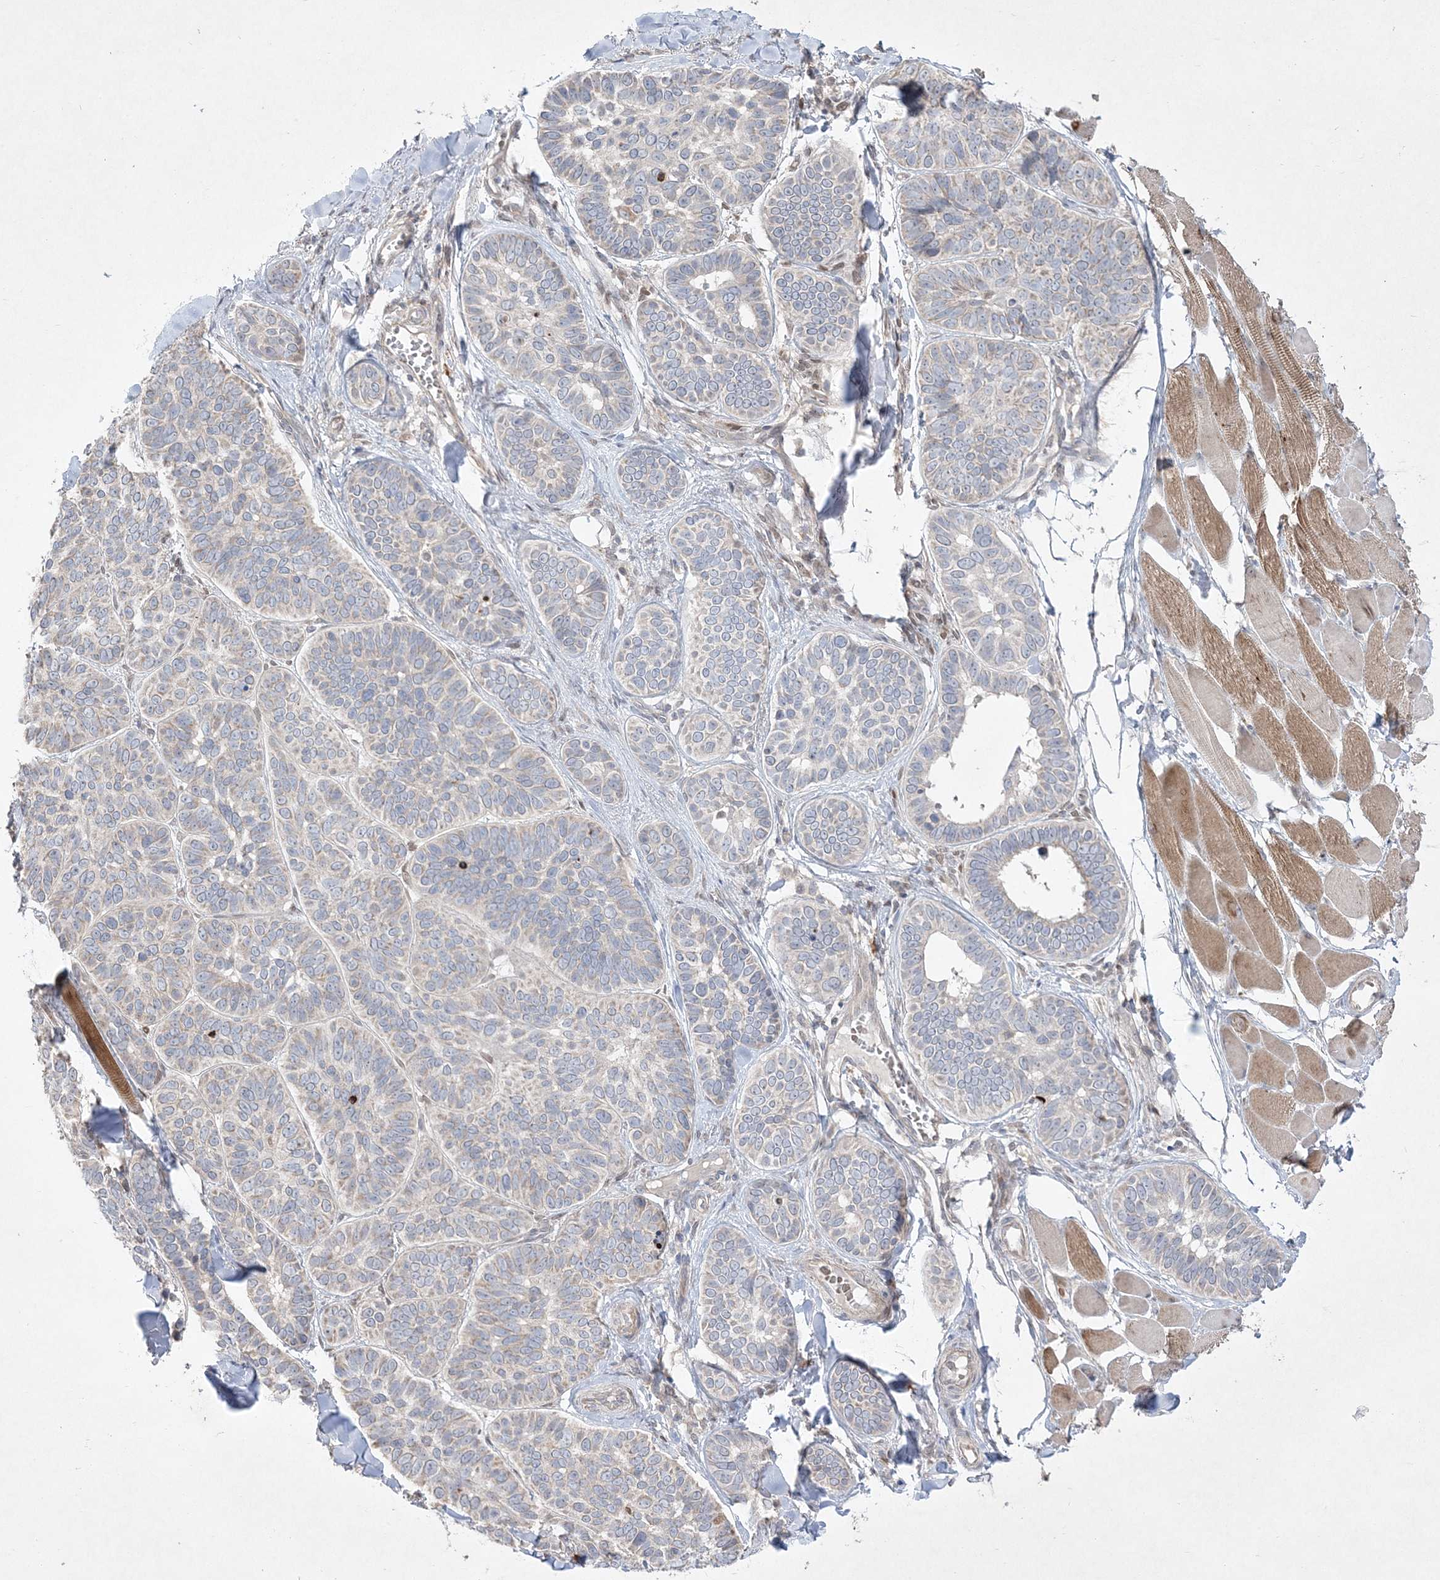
{"staining": {"intensity": "weak", "quantity": "<25%", "location": "cytoplasmic/membranous"}, "tissue": "skin cancer", "cell_type": "Tumor cells", "image_type": "cancer", "snomed": [{"axis": "morphology", "description": "Basal cell carcinoma"}, {"axis": "topography", "description": "Skin"}], "caption": "Immunohistochemistry (IHC) micrograph of human skin basal cell carcinoma stained for a protein (brown), which exhibits no expression in tumor cells.", "gene": "CLNK", "patient": {"sex": "male", "age": 62}}